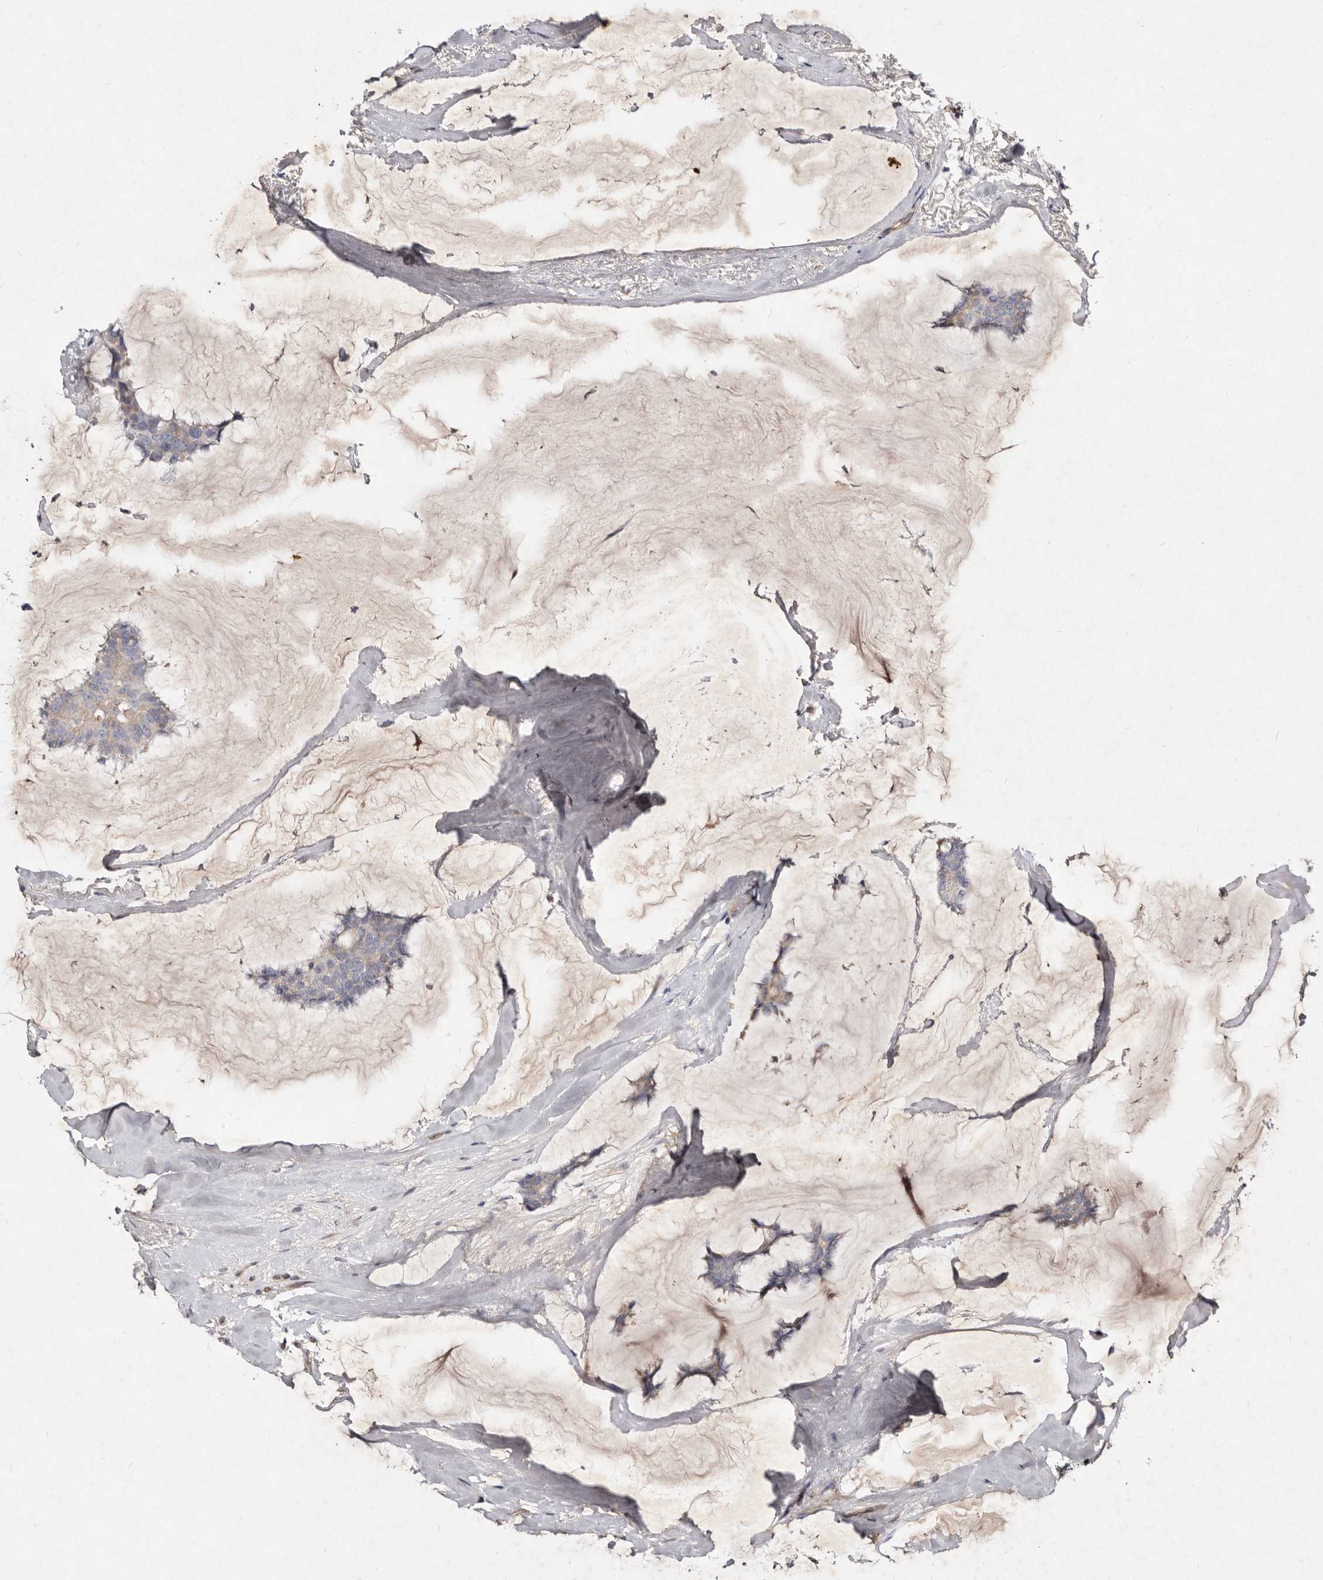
{"staining": {"intensity": "negative", "quantity": "none", "location": "none"}, "tissue": "breast cancer", "cell_type": "Tumor cells", "image_type": "cancer", "snomed": [{"axis": "morphology", "description": "Duct carcinoma"}, {"axis": "topography", "description": "Breast"}], "caption": "Breast cancer was stained to show a protein in brown. There is no significant staining in tumor cells.", "gene": "SLC25A20", "patient": {"sex": "female", "age": 93}}